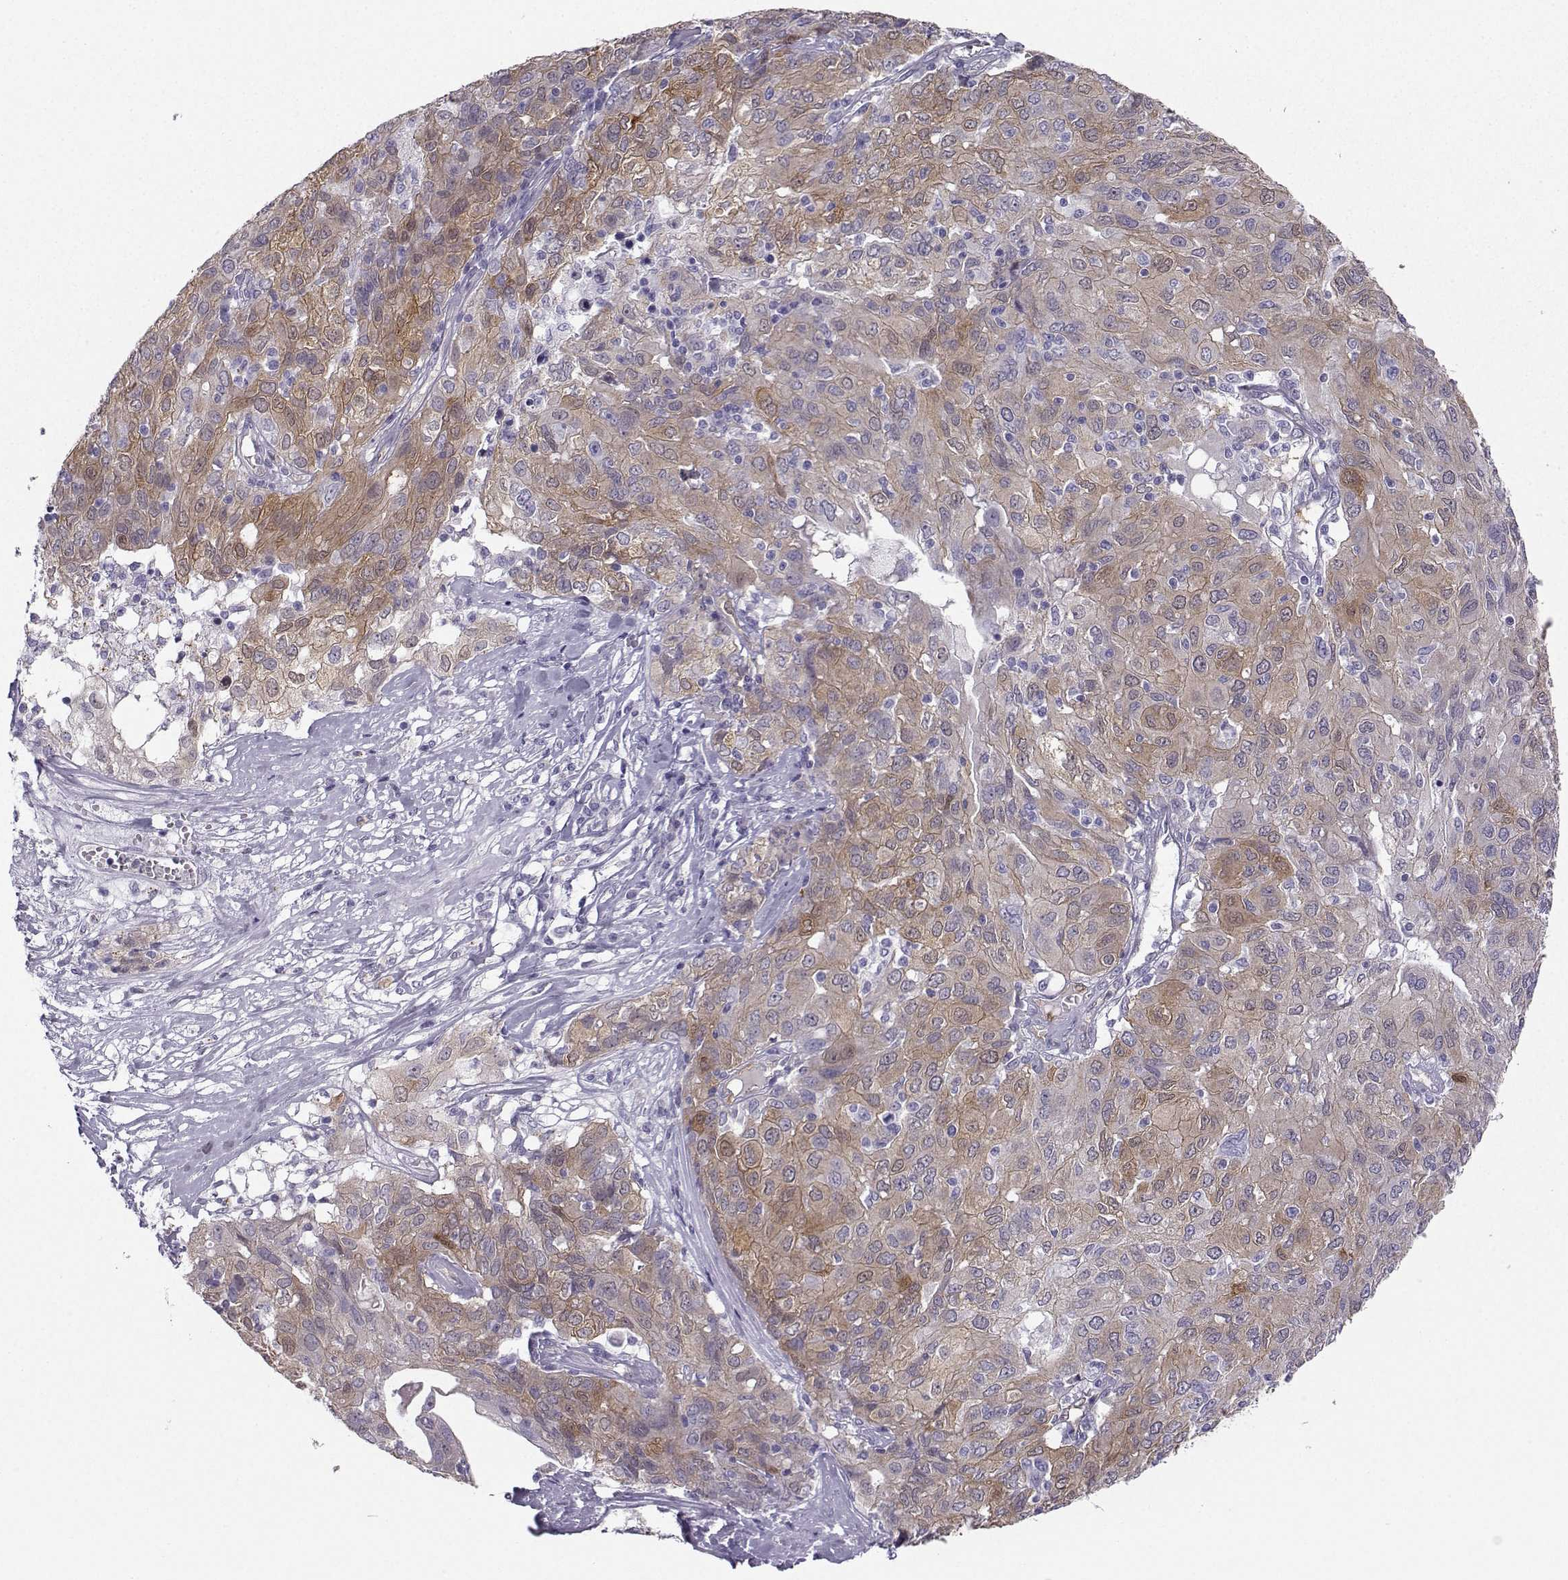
{"staining": {"intensity": "moderate", "quantity": "<25%", "location": "cytoplasmic/membranous"}, "tissue": "ovarian cancer", "cell_type": "Tumor cells", "image_type": "cancer", "snomed": [{"axis": "morphology", "description": "Carcinoma, endometroid"}, {"axis": "topography", "description": "Ovary"}], "caption": "High-magnification brightfield microscopy of ovarian endometroid carcinoma stained with DAB (3,3'-diaminobenzidine) (brown) and counterstained with hematoxylin (blue). tumor cells exhibit moderate cytoplasmic/membranous positivity is appreciated in about<25% of cells.", "gene": "NQO1", "patient": {"sex": "female", "age": 50}}